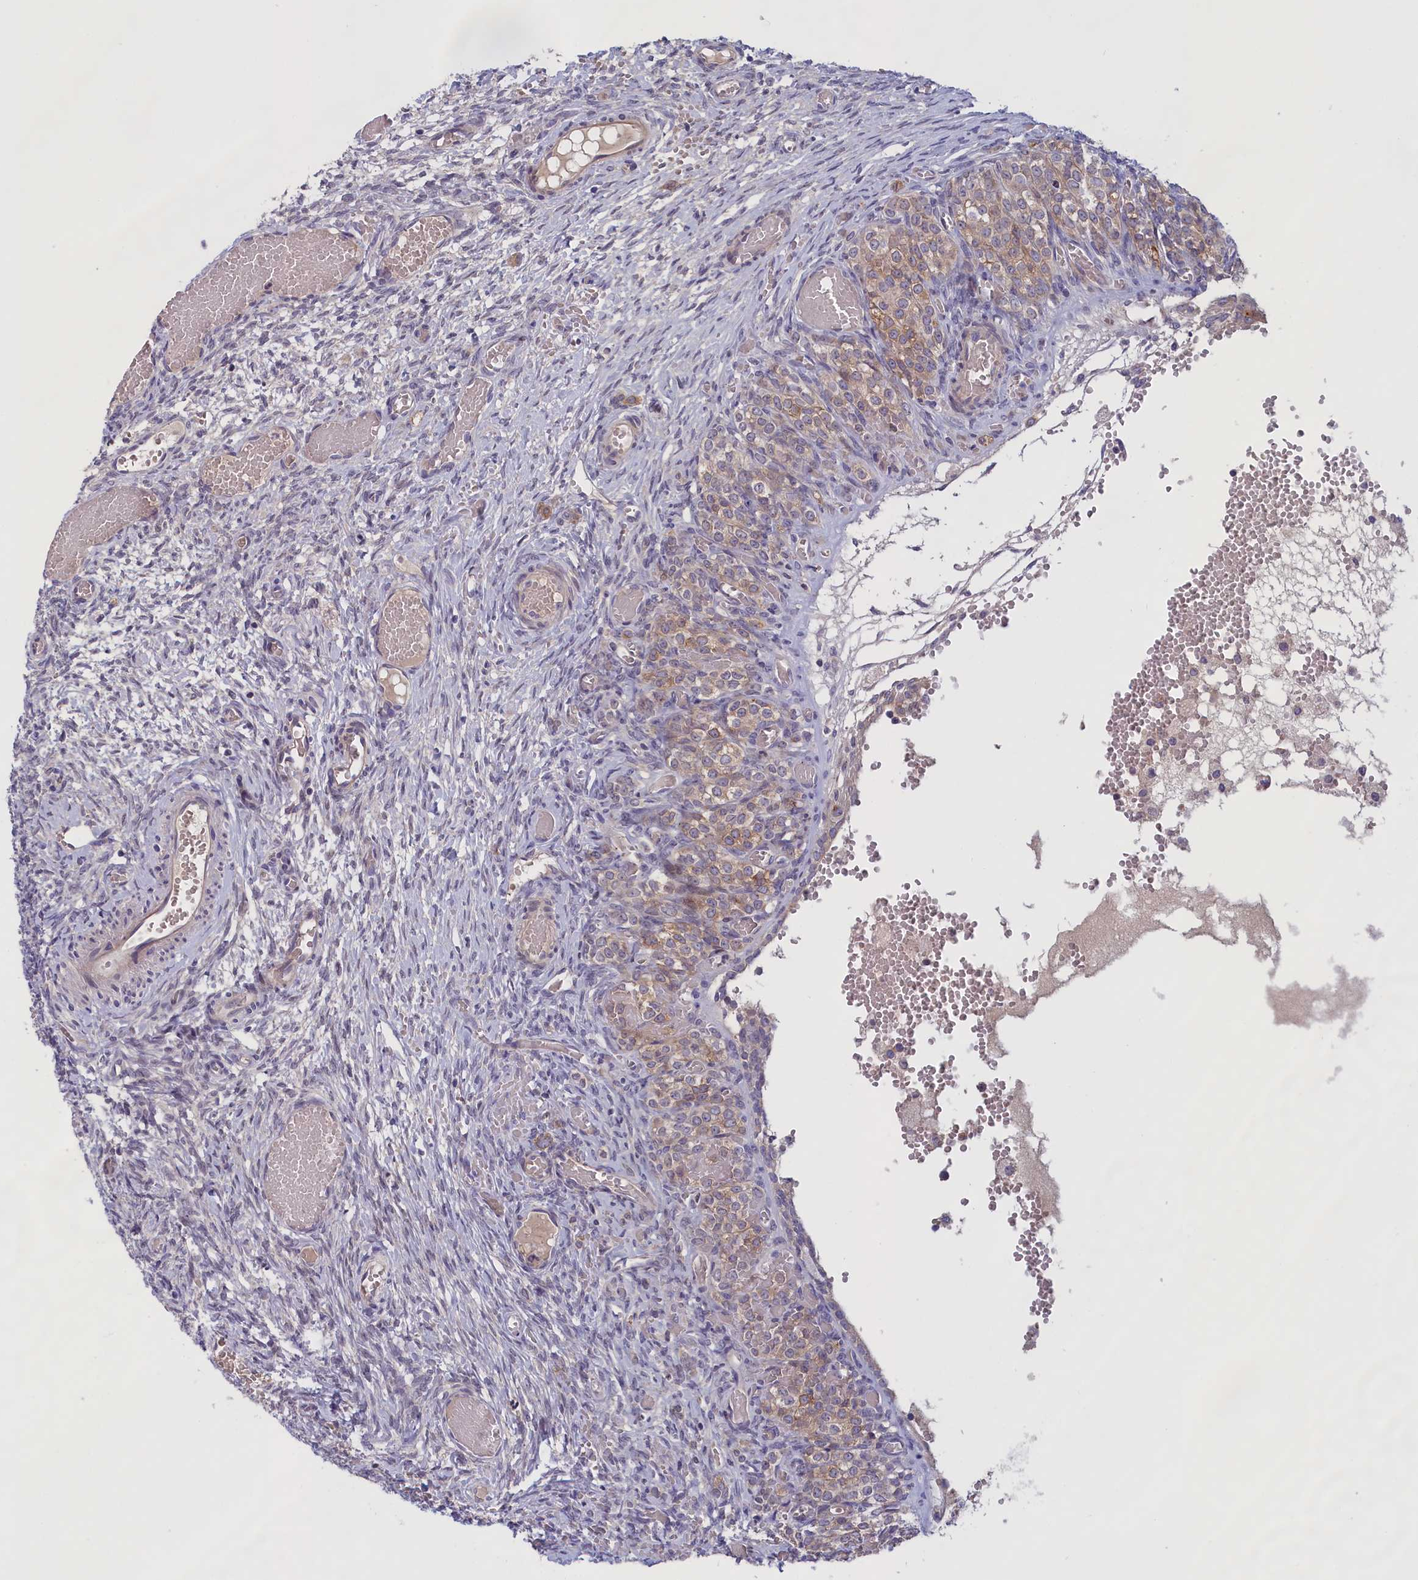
{"staining": {"intensity": "negative", "quantity": "none", "location": "none"}, "tissue": "ovary", "cell_type": "Follicle cells", "image_type": "normal", "snomed": [{"axis": "morphology", "description": "Adenocarcinoma, NOS"}, {"axis": "topography", "description": "Endometrium"}], "caption": "A high-resolution photomicrograph shows IHC staining of normal ovary, which displays no significant staining in follicle cells. Brightfield microscopy of immunohistochemistry stained with DAB (brown) and hematoxylin (blue), captured at high magnification.", "gene": "IGFALS", "patient": {"sex": "female", "age": 32}}